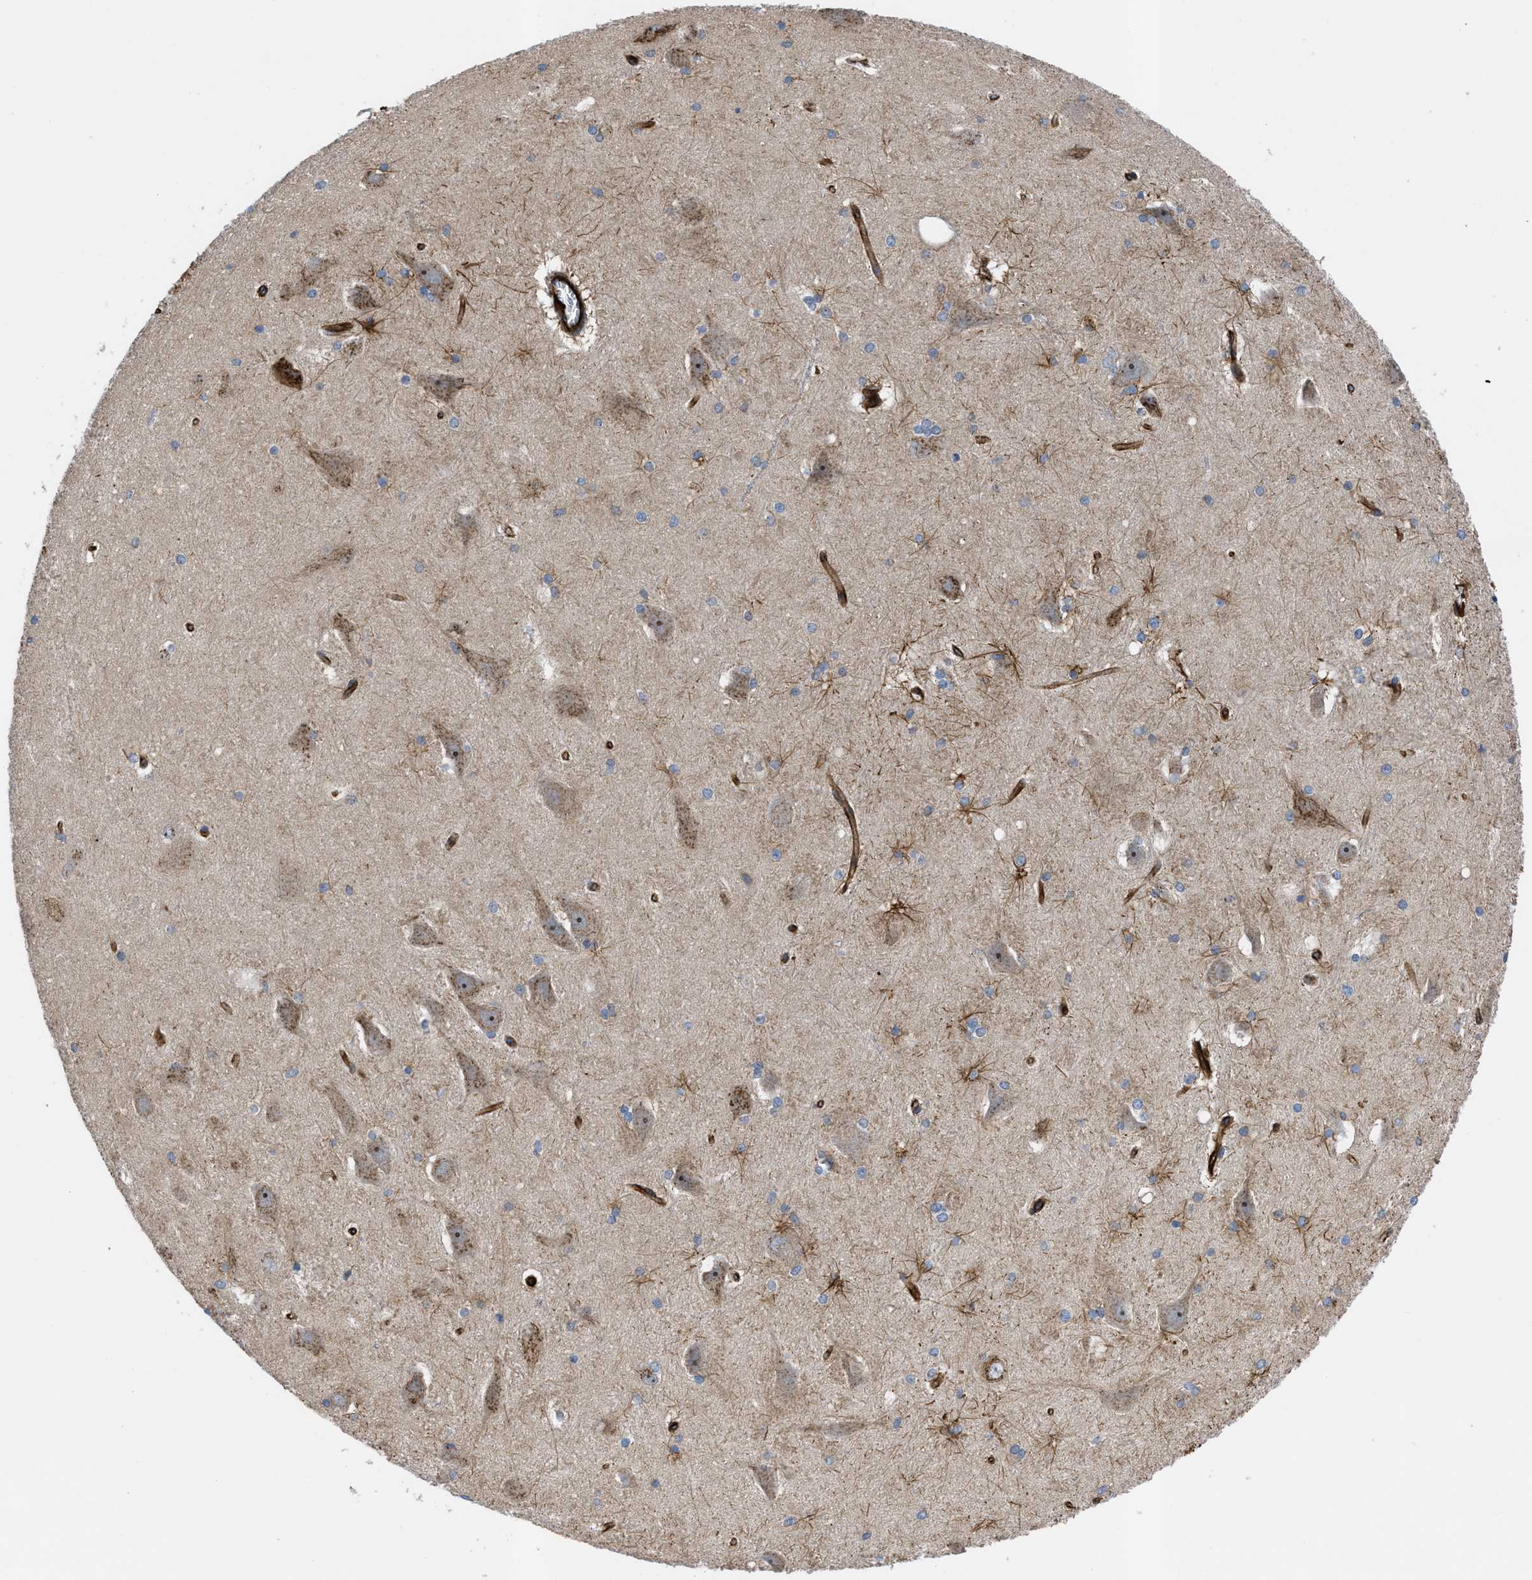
{"staining": {"intensity": "weak", "quantity": "<25%", "location": "cytoplasmic/membranous"}, "tissue": "hippocampus", "cell_type": "Glial cells", "image_type": "normal", "snomed": [{"axis": "morphology", "description": "Normal tissue, NOS"}, {"axis": "topography", "description": "Hippocampus"}], "caption": "This is an IHC micrograph of benign human hippocampus. There is no positivity in glial cells.", "gene": "PTPRE", "patient": {"sex": "female", "age": 19}}